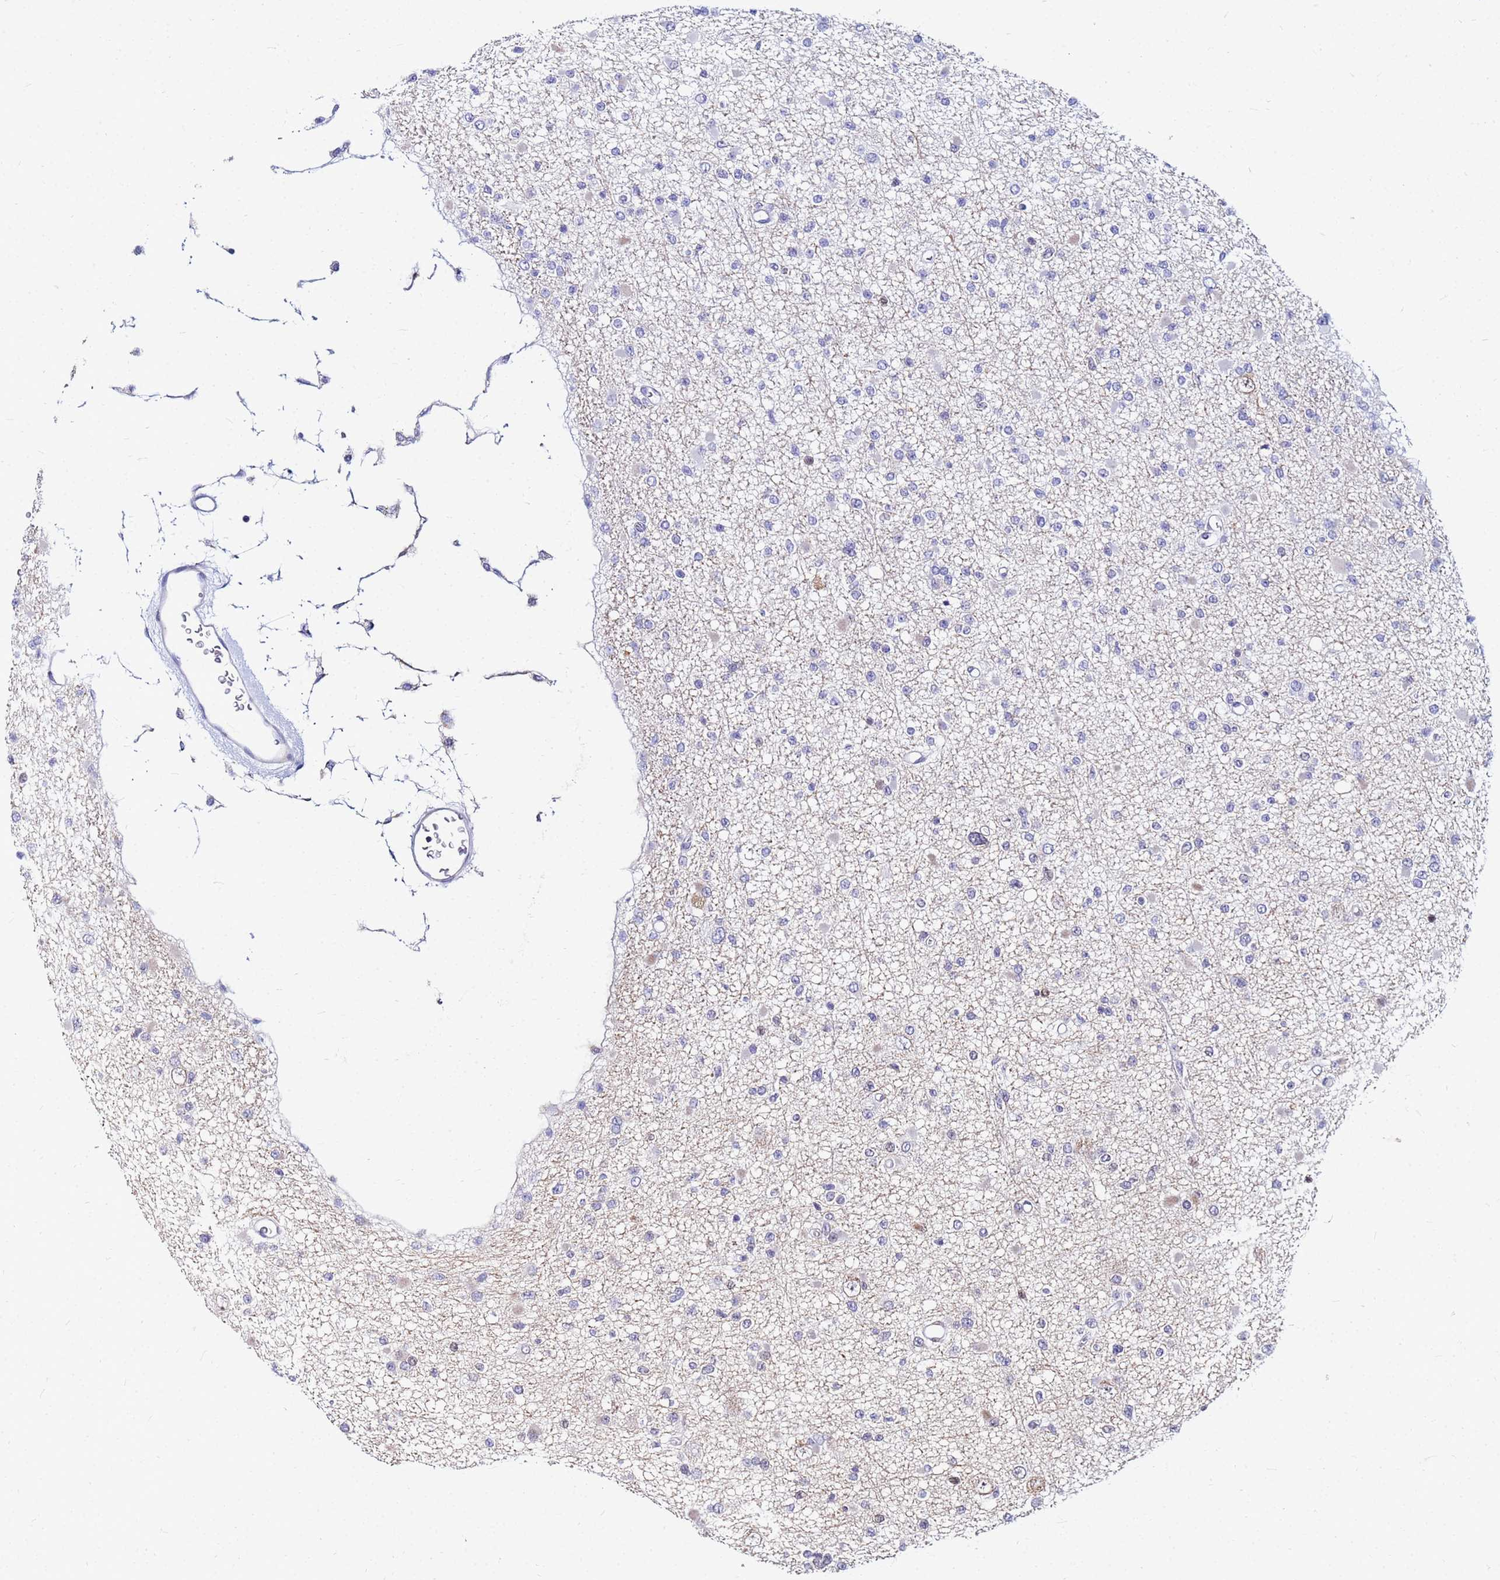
{"staining": {"intensity": "negative", "quantity": "none", "location": "none"}, "tissue": "glioma", "cell_type": "Tumor cells", "image_type": "cancer", "snomed": [{"axis": "morphology", "description": "Glioma, malignant, Low grade"}, {"axis": "topography", "description": "Brain"}], "caption": "Immunohistochemical staining of human malignant glioma (low-grade) reveals no significant expression in tumor cells.", "gene": "PPP1R14C", "patient": {"sex": "female", "age": 22}}